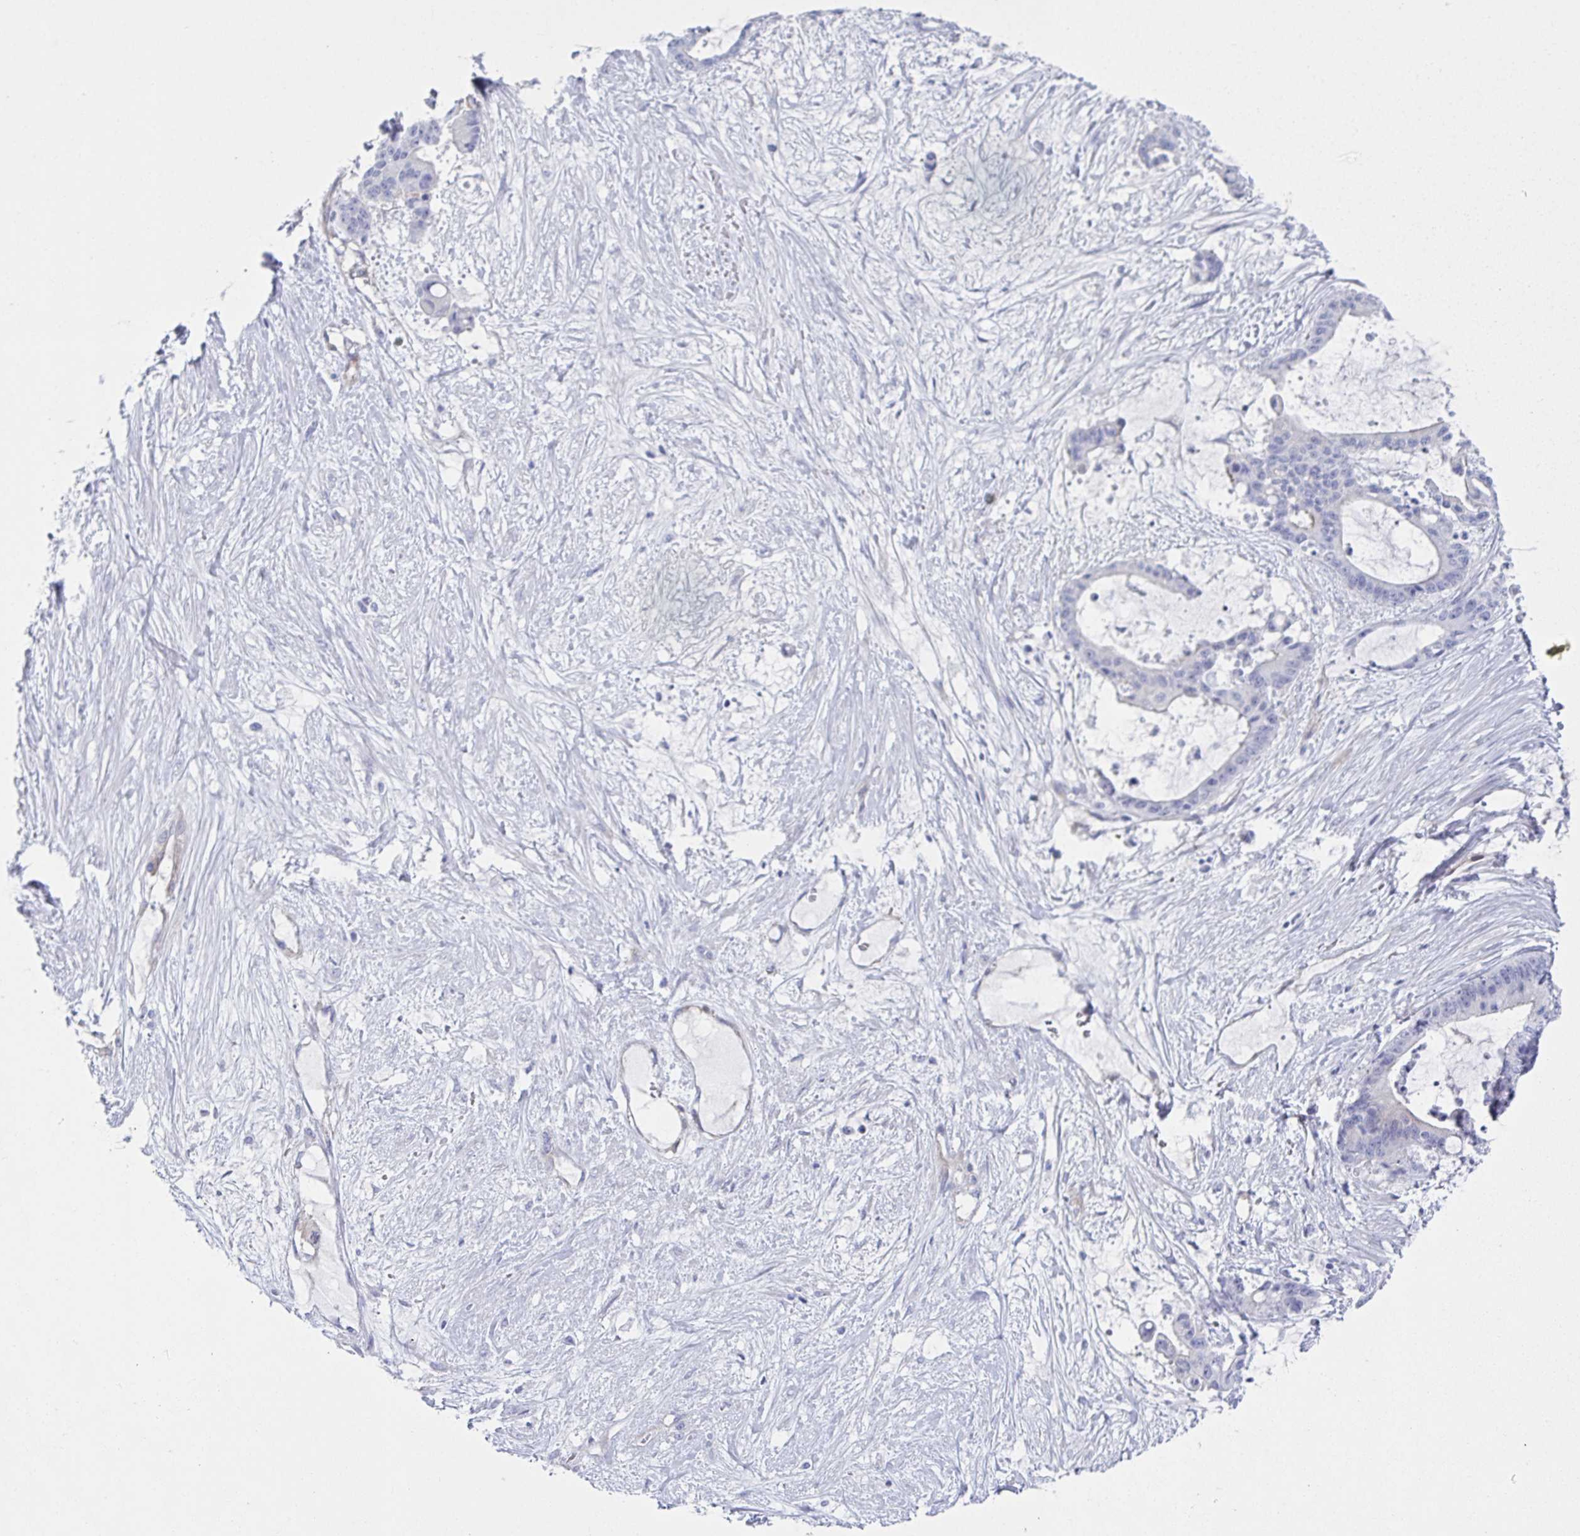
{"staining": {"intensity": "negative", "quantity": "none", "location": "none"}, "tissue": "liver cancer", "cell_type": "Tumor cells", "image_type": "cancer", "snomed": [{"axis": "morphology", "description": "Normal tissue, NOS"}, {"axis": "morphology", "description": "Cholangiocarcinoma"}, {"axis": "topography", "description": "Liver"}, {"axis": "topography", "description": "Peripheral nerve tissue"}], "caption": "This is an immunohistochemistry photomicrograph of human liver cancer. There is no positivity in tumor cells.", "gene": "DYNC1I1", "patient": {"sex": "female", "age": 73}}